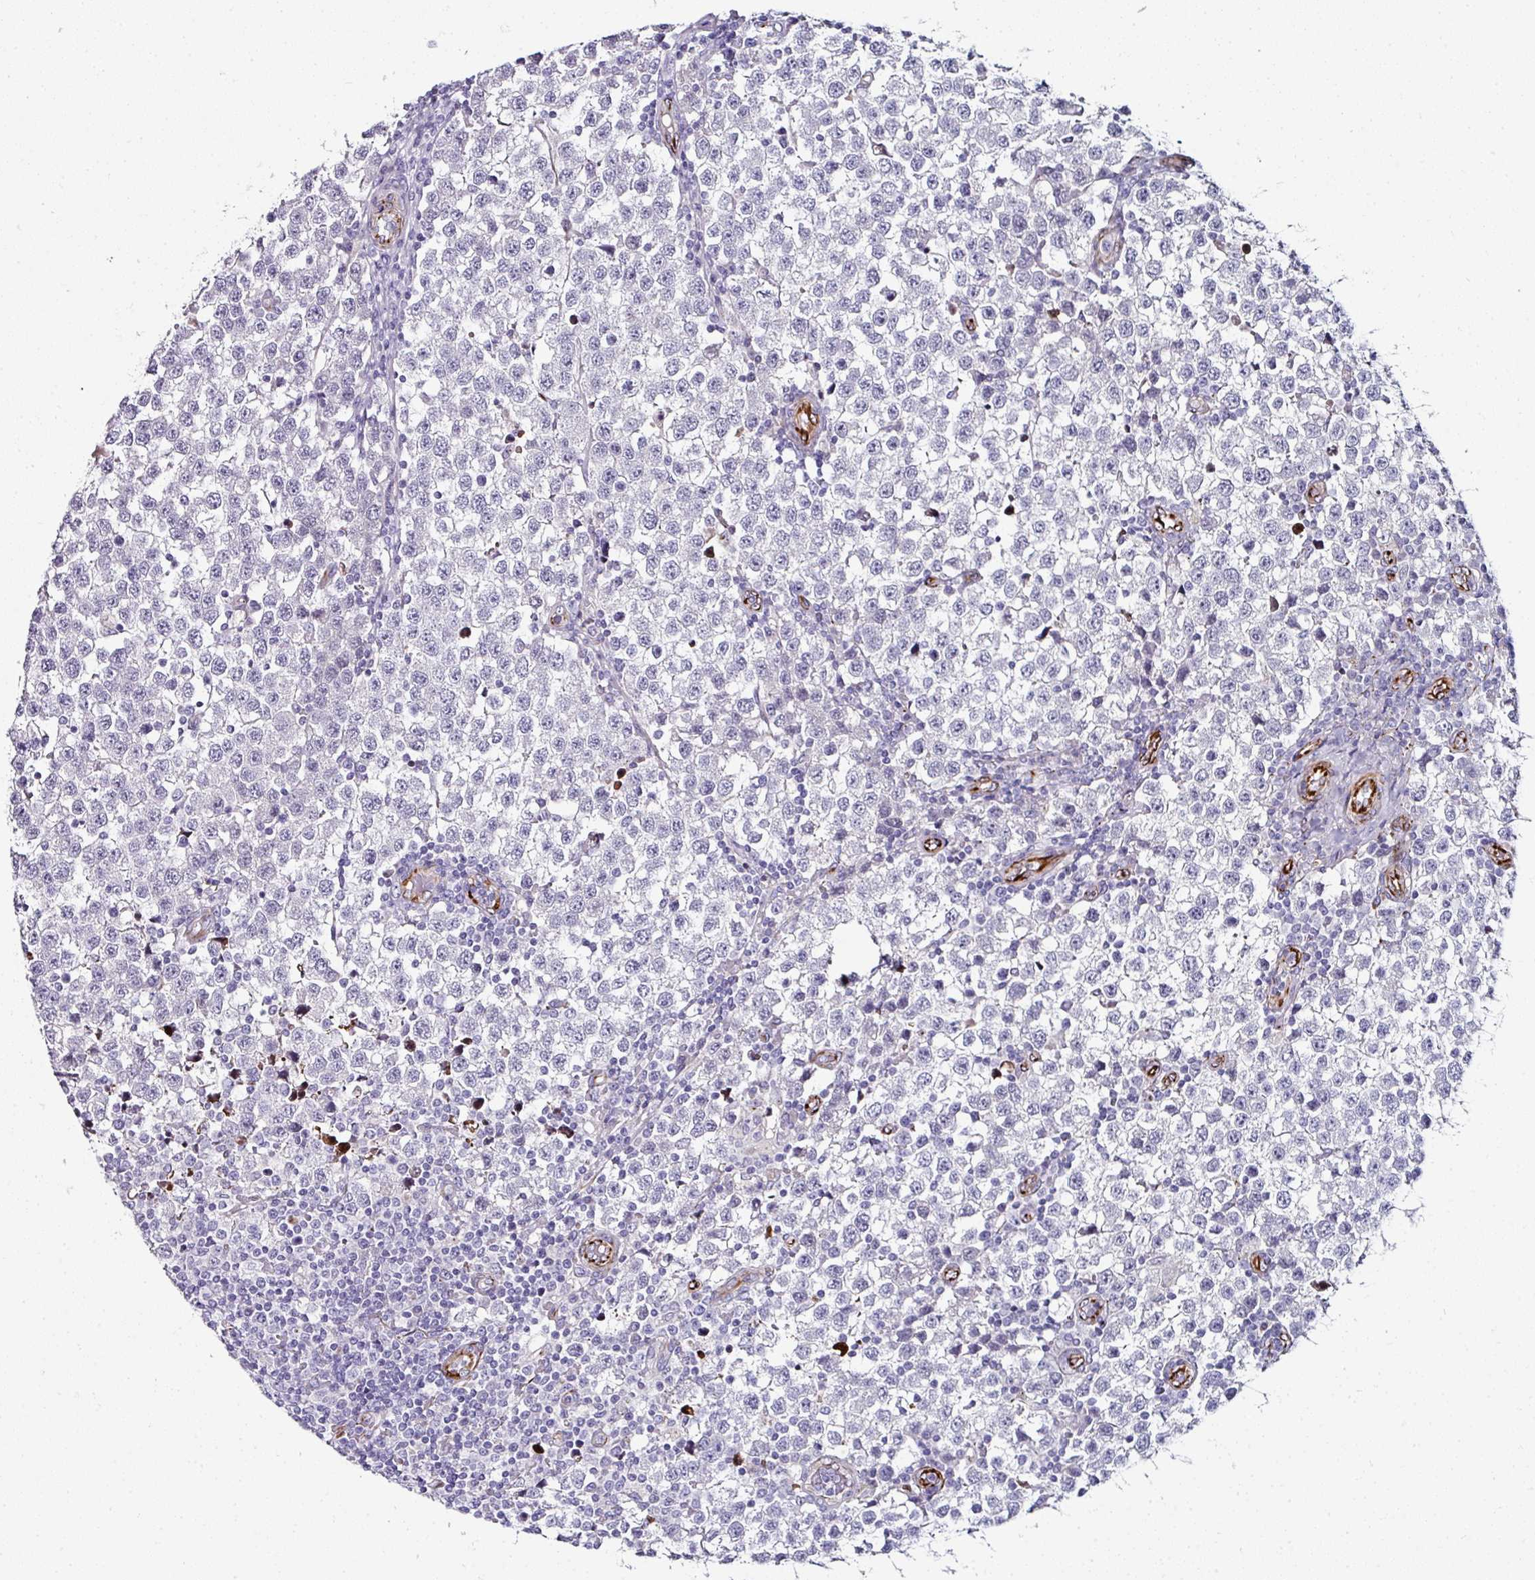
{"staining": {"intensity": "negative", "quantity": "none", "location": "none"}, "tissue": "testis cancer", "cell_type": "Tumor cells", "image_type": "cancer", "snomed": [{"axis": "morphology", "description": "Seminoma, NOS"}, {"axis": "topography", "description": "Testis"}], "caption": "IHC micrograph of neoplastic tissue: testis cancer (seminoma) stained with DAB (3,3'-diaminobenzidine) displays no significant protein staining in tumor cells.", "gene": "TMPRSS9", "patient": {"sex": "male", "age": 34}}